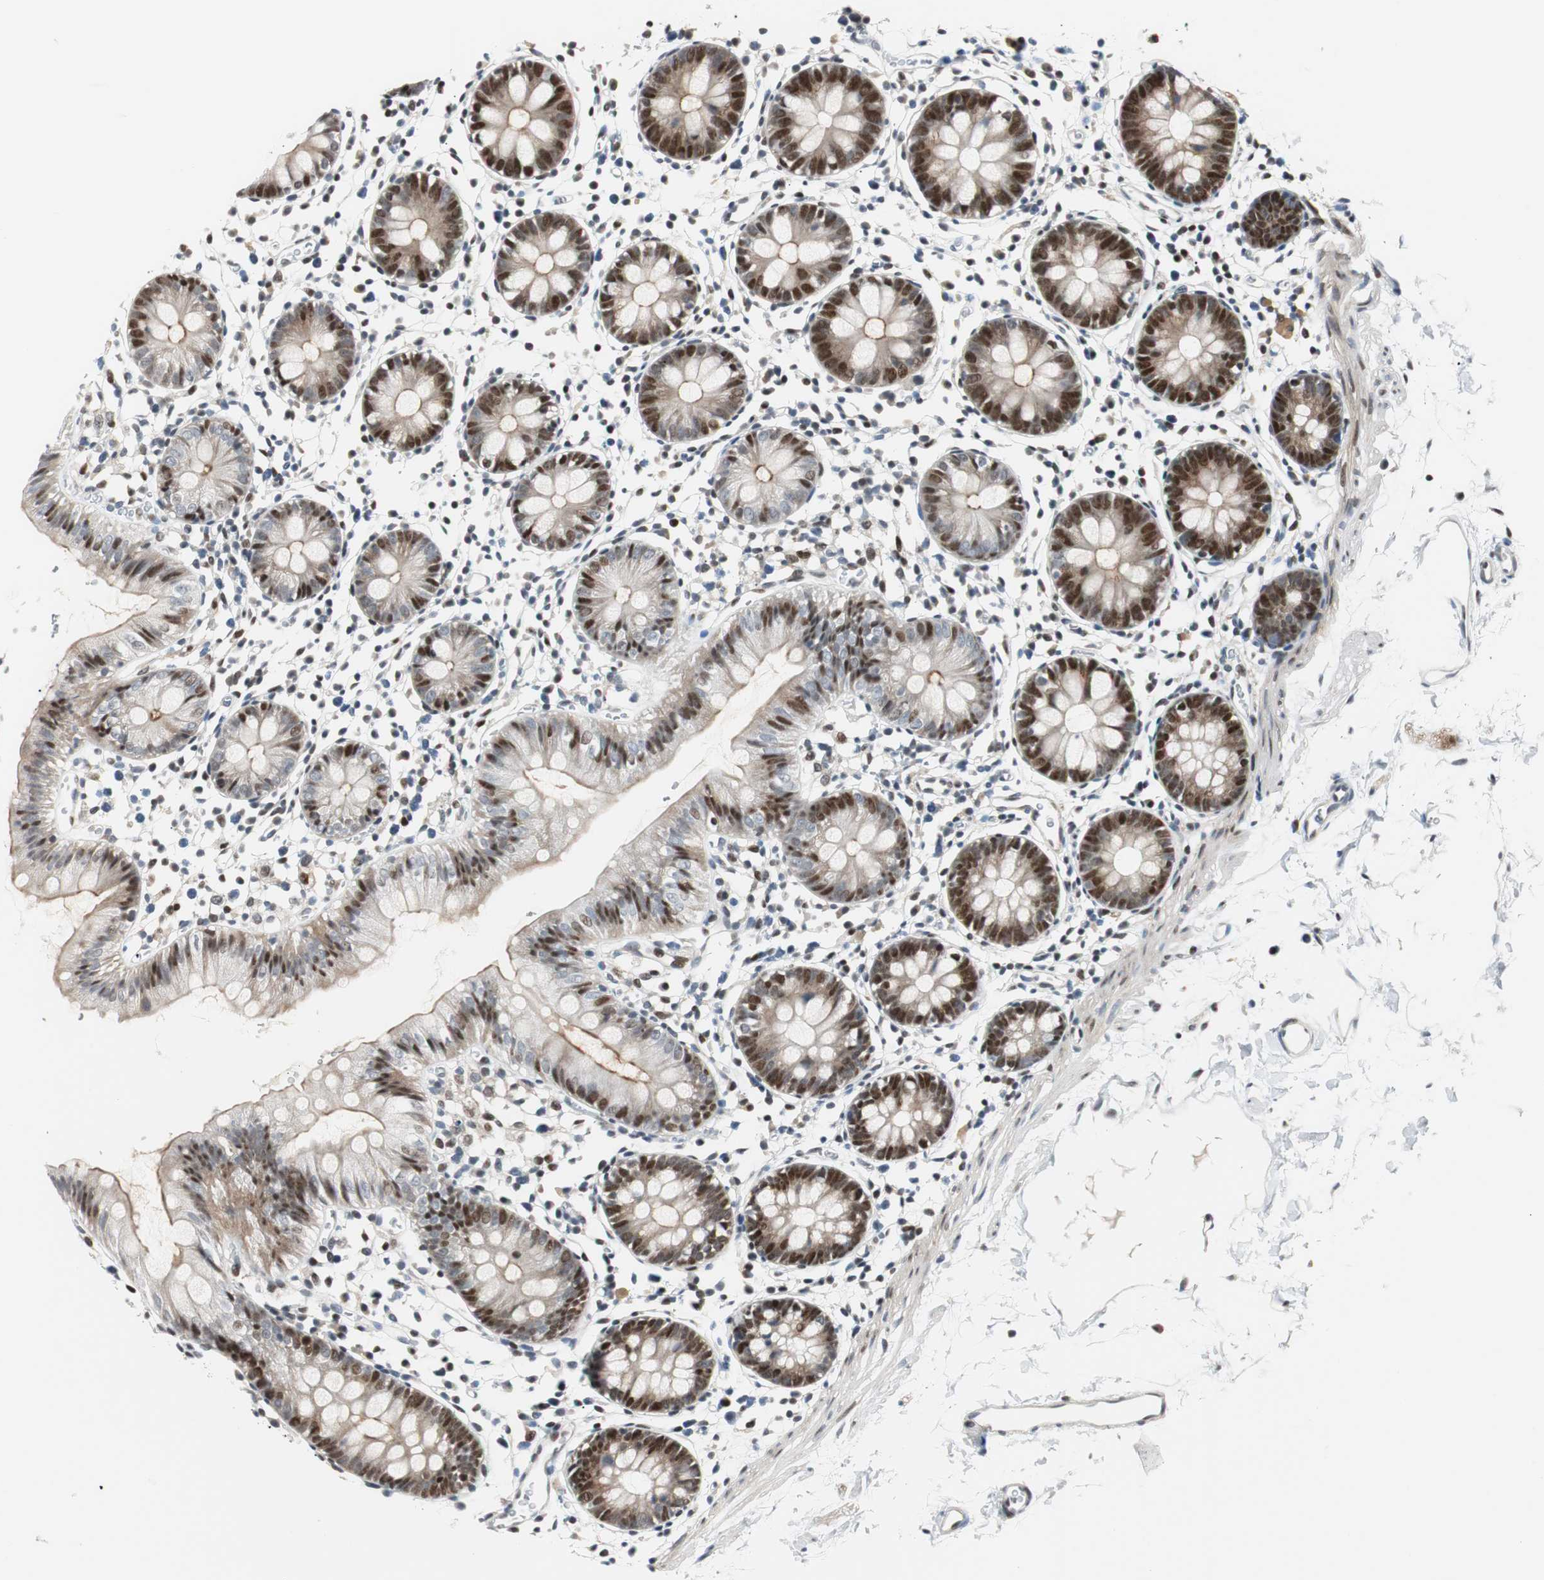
{"staining": {"intensity": "weak", "quantity": ">75%", "location": "nuclear"}, "tissue": "colon", "cell_type": "Endothelial cells", "image_type": "normal", "snomed": [{"axis": "morphology", "description": "Normal tissue, NOS"}, {"axis": "topography", "description": "Colon"}], "caption": "Endothelial cells reveal low levels of weak nuclear positivity in approximately >75% of cells in unremarkable human colon.", "gene": "RAD1", "patient": {"sex": "male", "age": 14}}